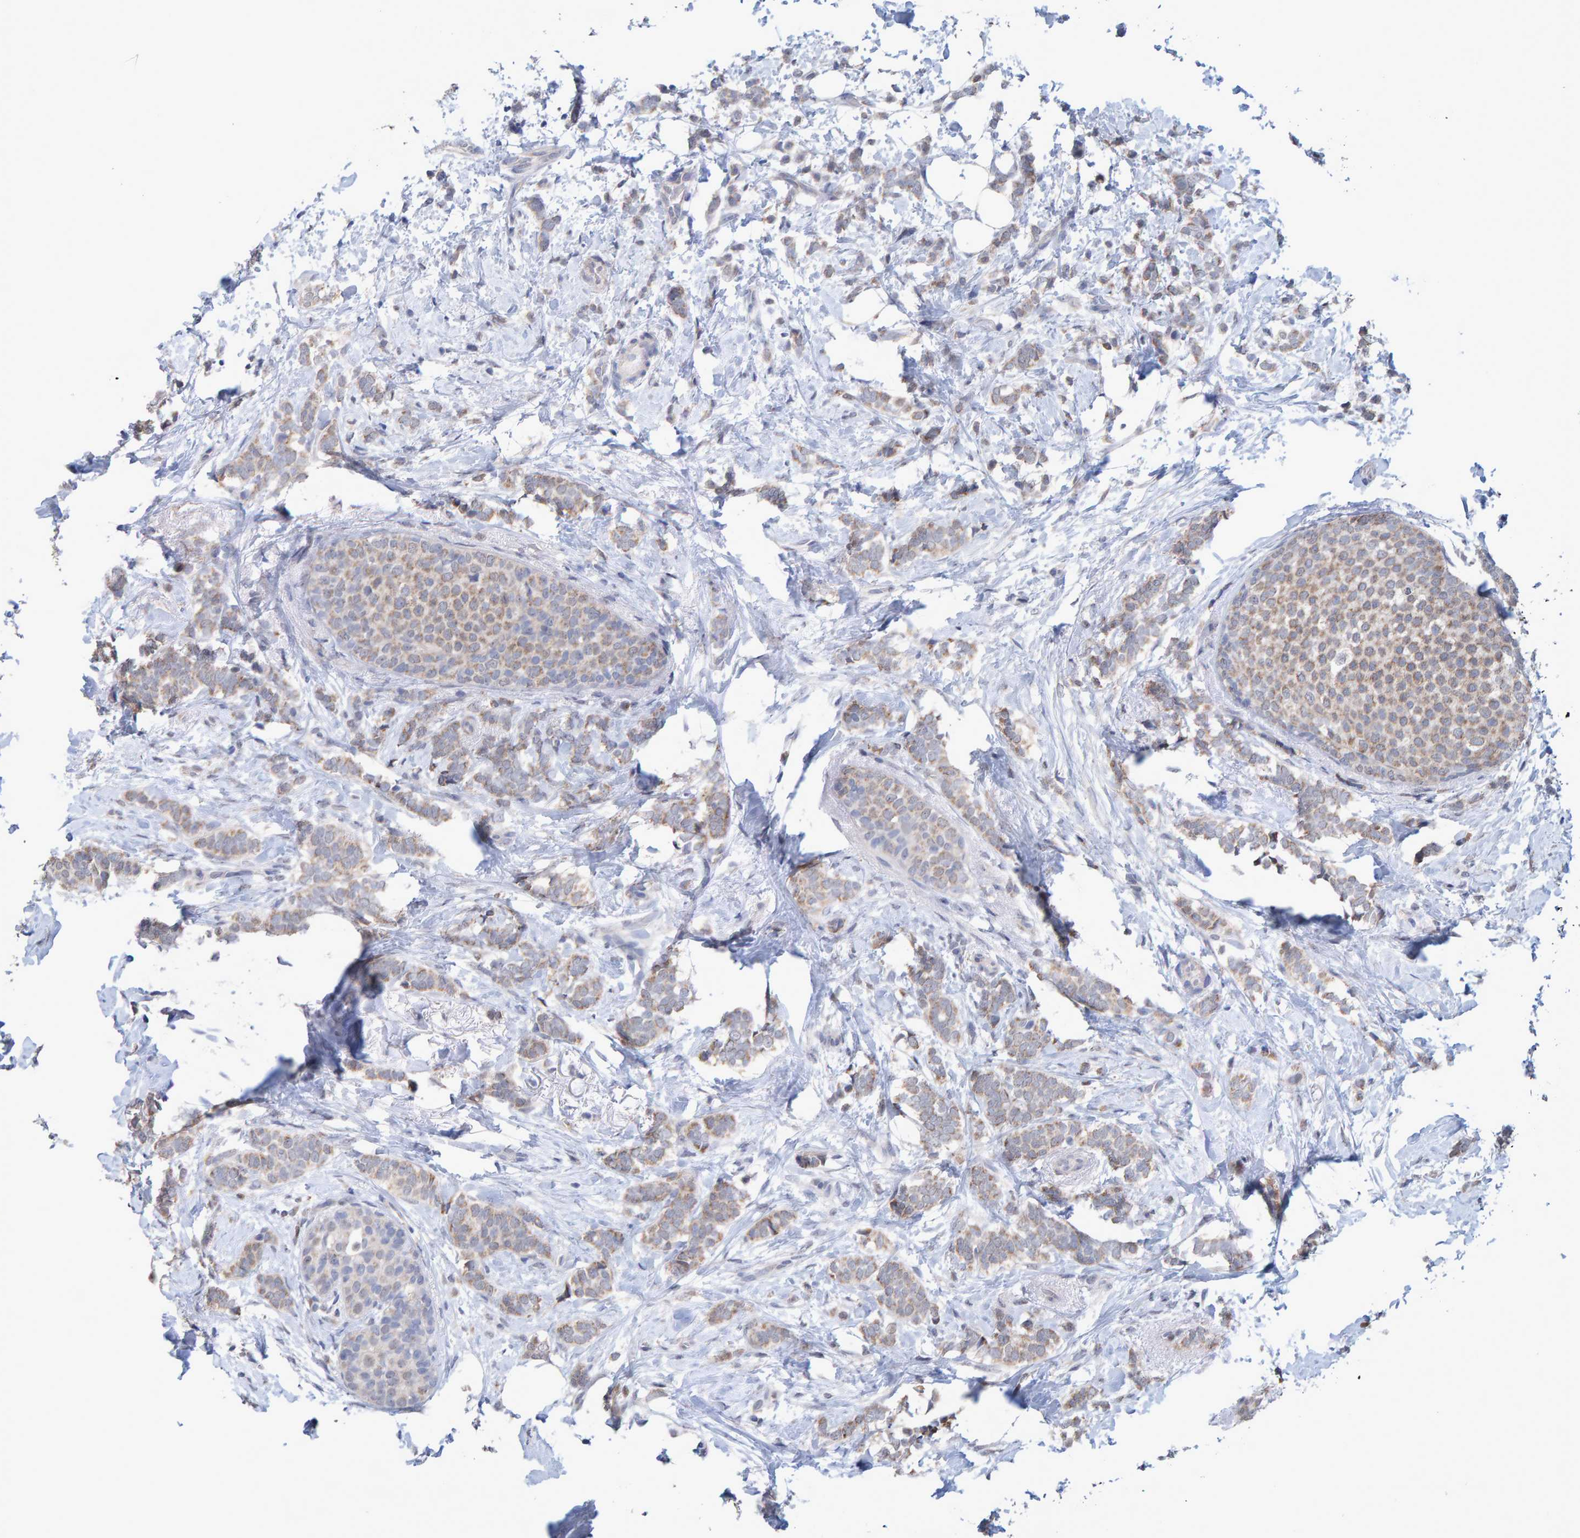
{"staining": {"intensity": "weak", "quantity": ">75%", "location": "cytoplasmic/membranous"}, "tissue": "breast cancer", "cell_type": "Tumor cells", "image_type": "cancer", "snomed": [{"axis": "morphology", "description": "Lobular carcinoma"}, {"axis": "topography", "description": "Breast"}], "caption": "Breast lobular carcinoma stained for a protein (brown) shows weak cytoplasmic/membranous positive staining in about >75% of tumor cells.", "gene": "USP43", "patient": {"sex": "female", "age": 50}}